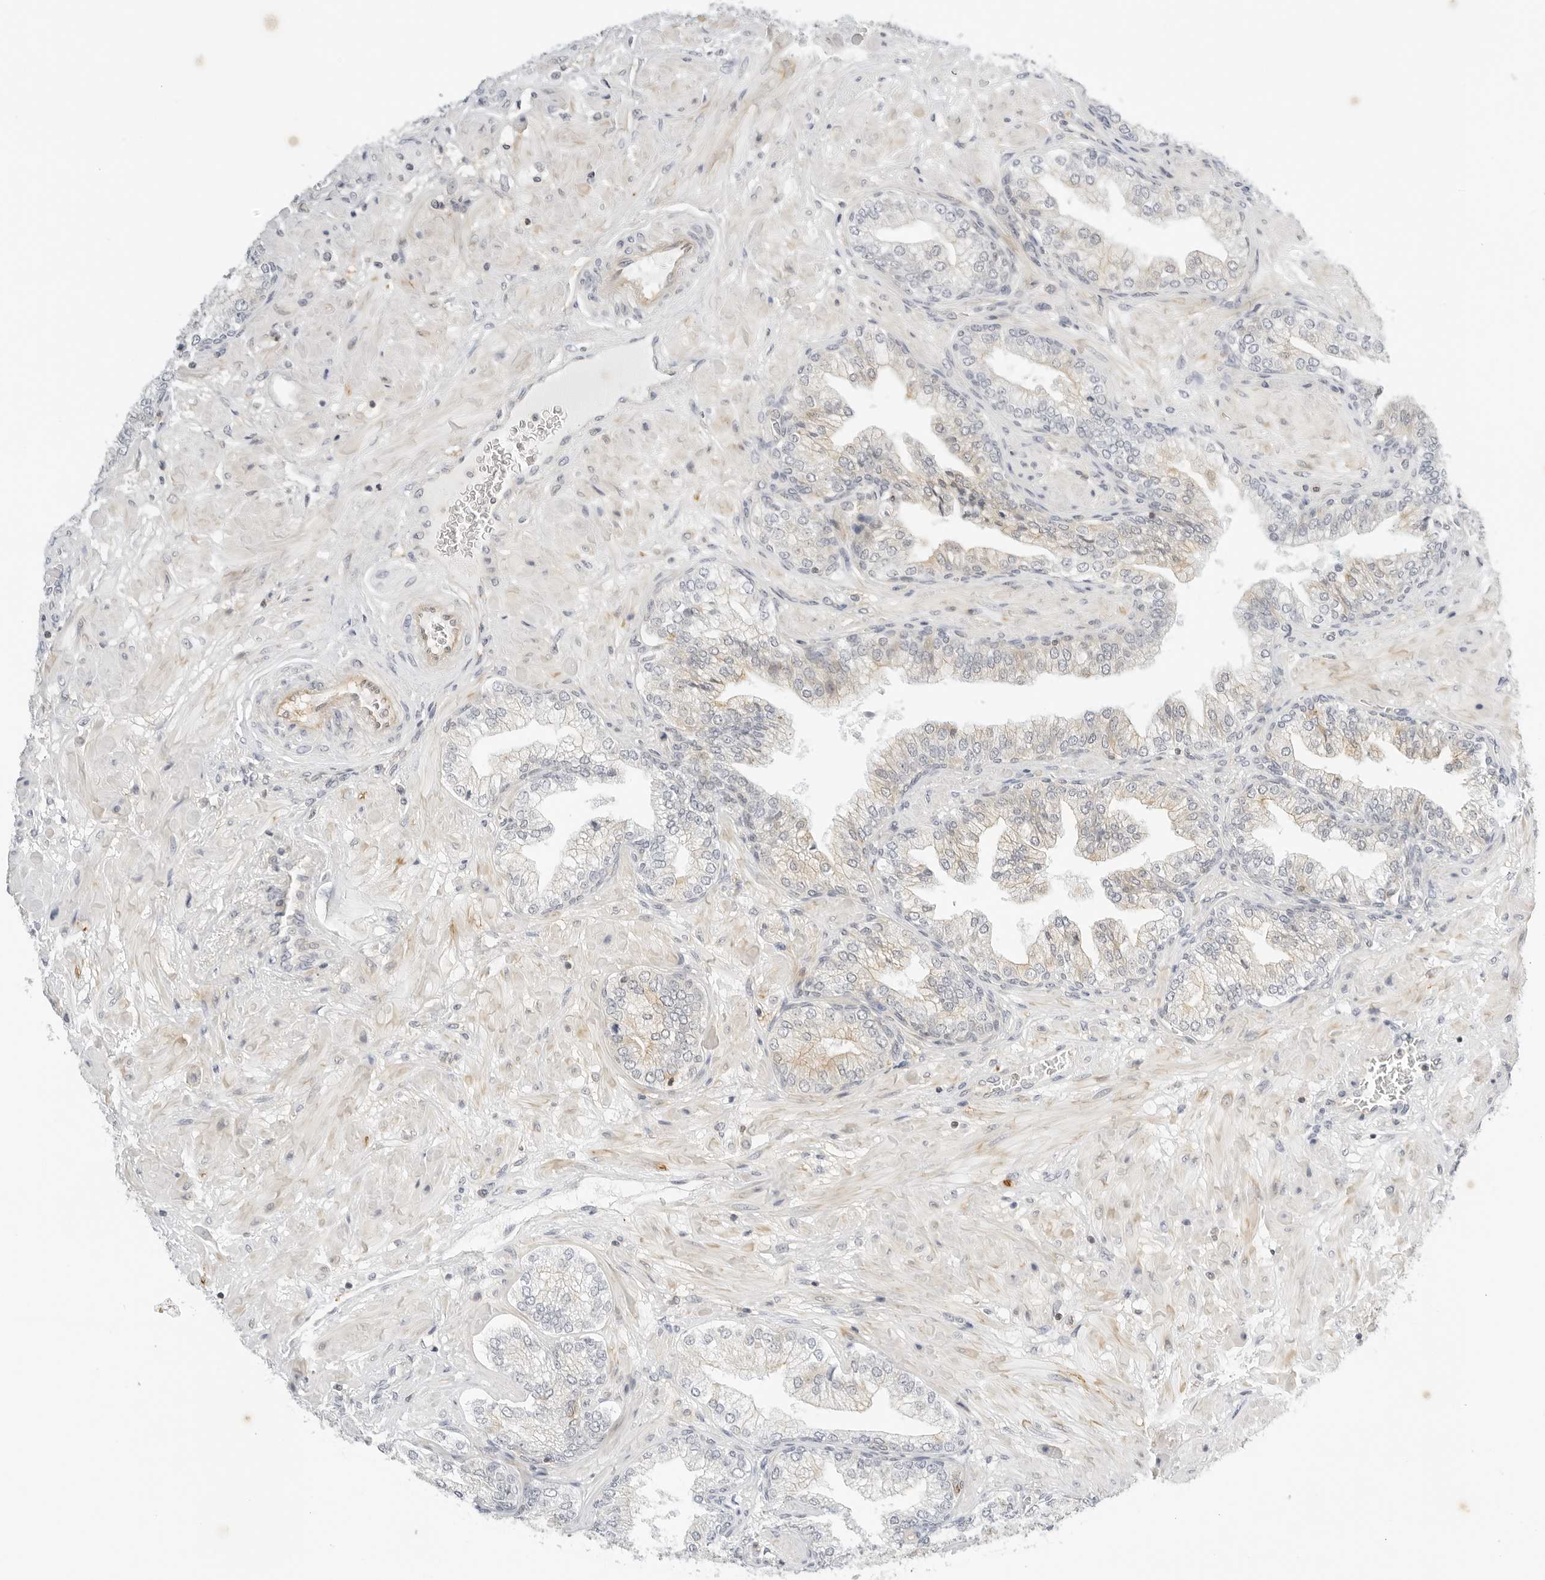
{"staining": {"intensity": "moderate", "quantity": "<25%", "location": "cytoplasmic/membranous"}, "tissue": "prostate cancer", "cell_type": "Tumor cells", "image_type": "cancer", "snomed": [{"axis": "morphology", "description": "Adenocarcinoma, High grade"}, {"axis": "topography", "description": "Prostate"}], "caption": "Tumor cells demonstrate low levels of moderate cytoplasmic/membranous staining in about <25% of cells in human prostate cancer (high-grade adenocarcinoma).", "gene": "OSCP1", "patient": {"sex": "male", "age": 59}}